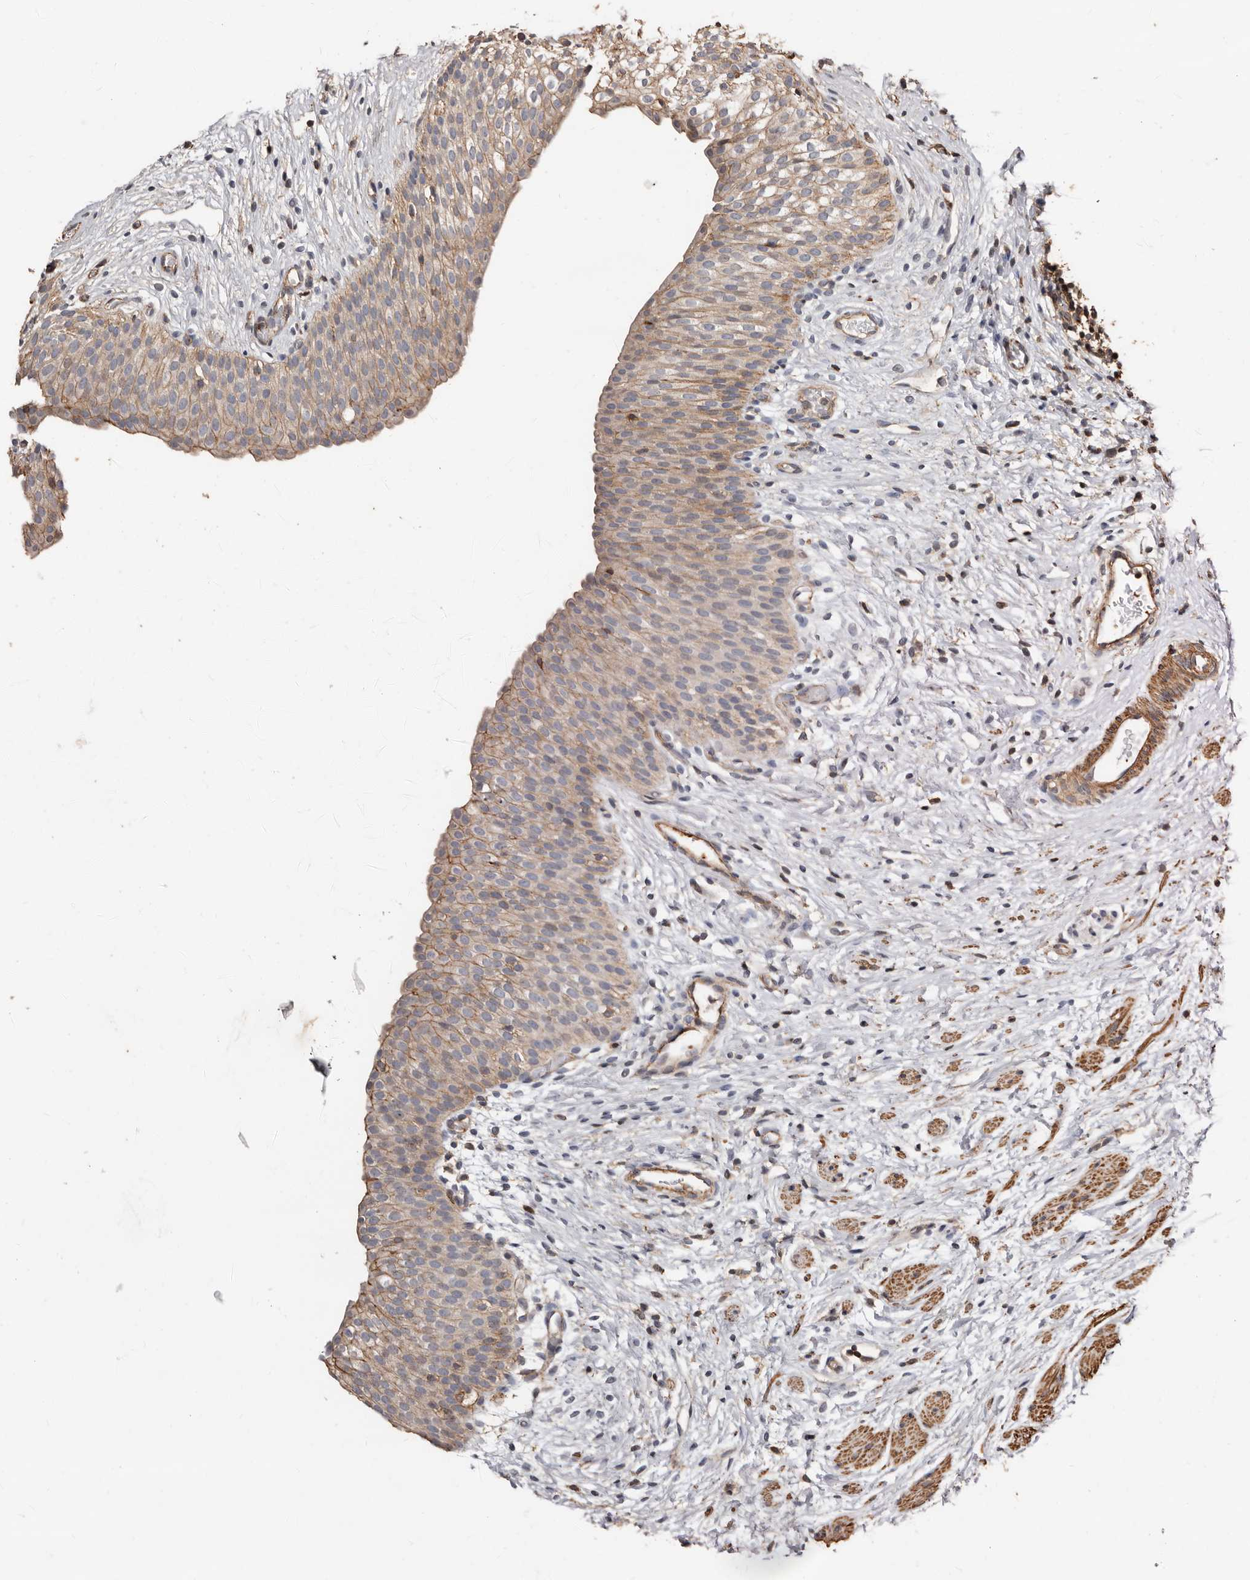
{"staining": {"intensity": "weak", "quantity": ">75%", "location": "cytoplasmic/membranous"}, "tissue": "urinary bladder", "cell_type": "Urothelial cells", "image_type": "normal", "snomed": [{"axis": "morphology", "description": "Normal tissue, NOS"}, {"axis": "topography", "description": "Urinary bladder"}], "caption": "Immunohistochemistry (IHC) of unremarkable human urinary bladder exhibits low levels of weak cytoplasmic/membranous positivity in about >75% of urothelial cells.", "gene": "GSK3A", "patient": {"sex": "male", "age": 1}}